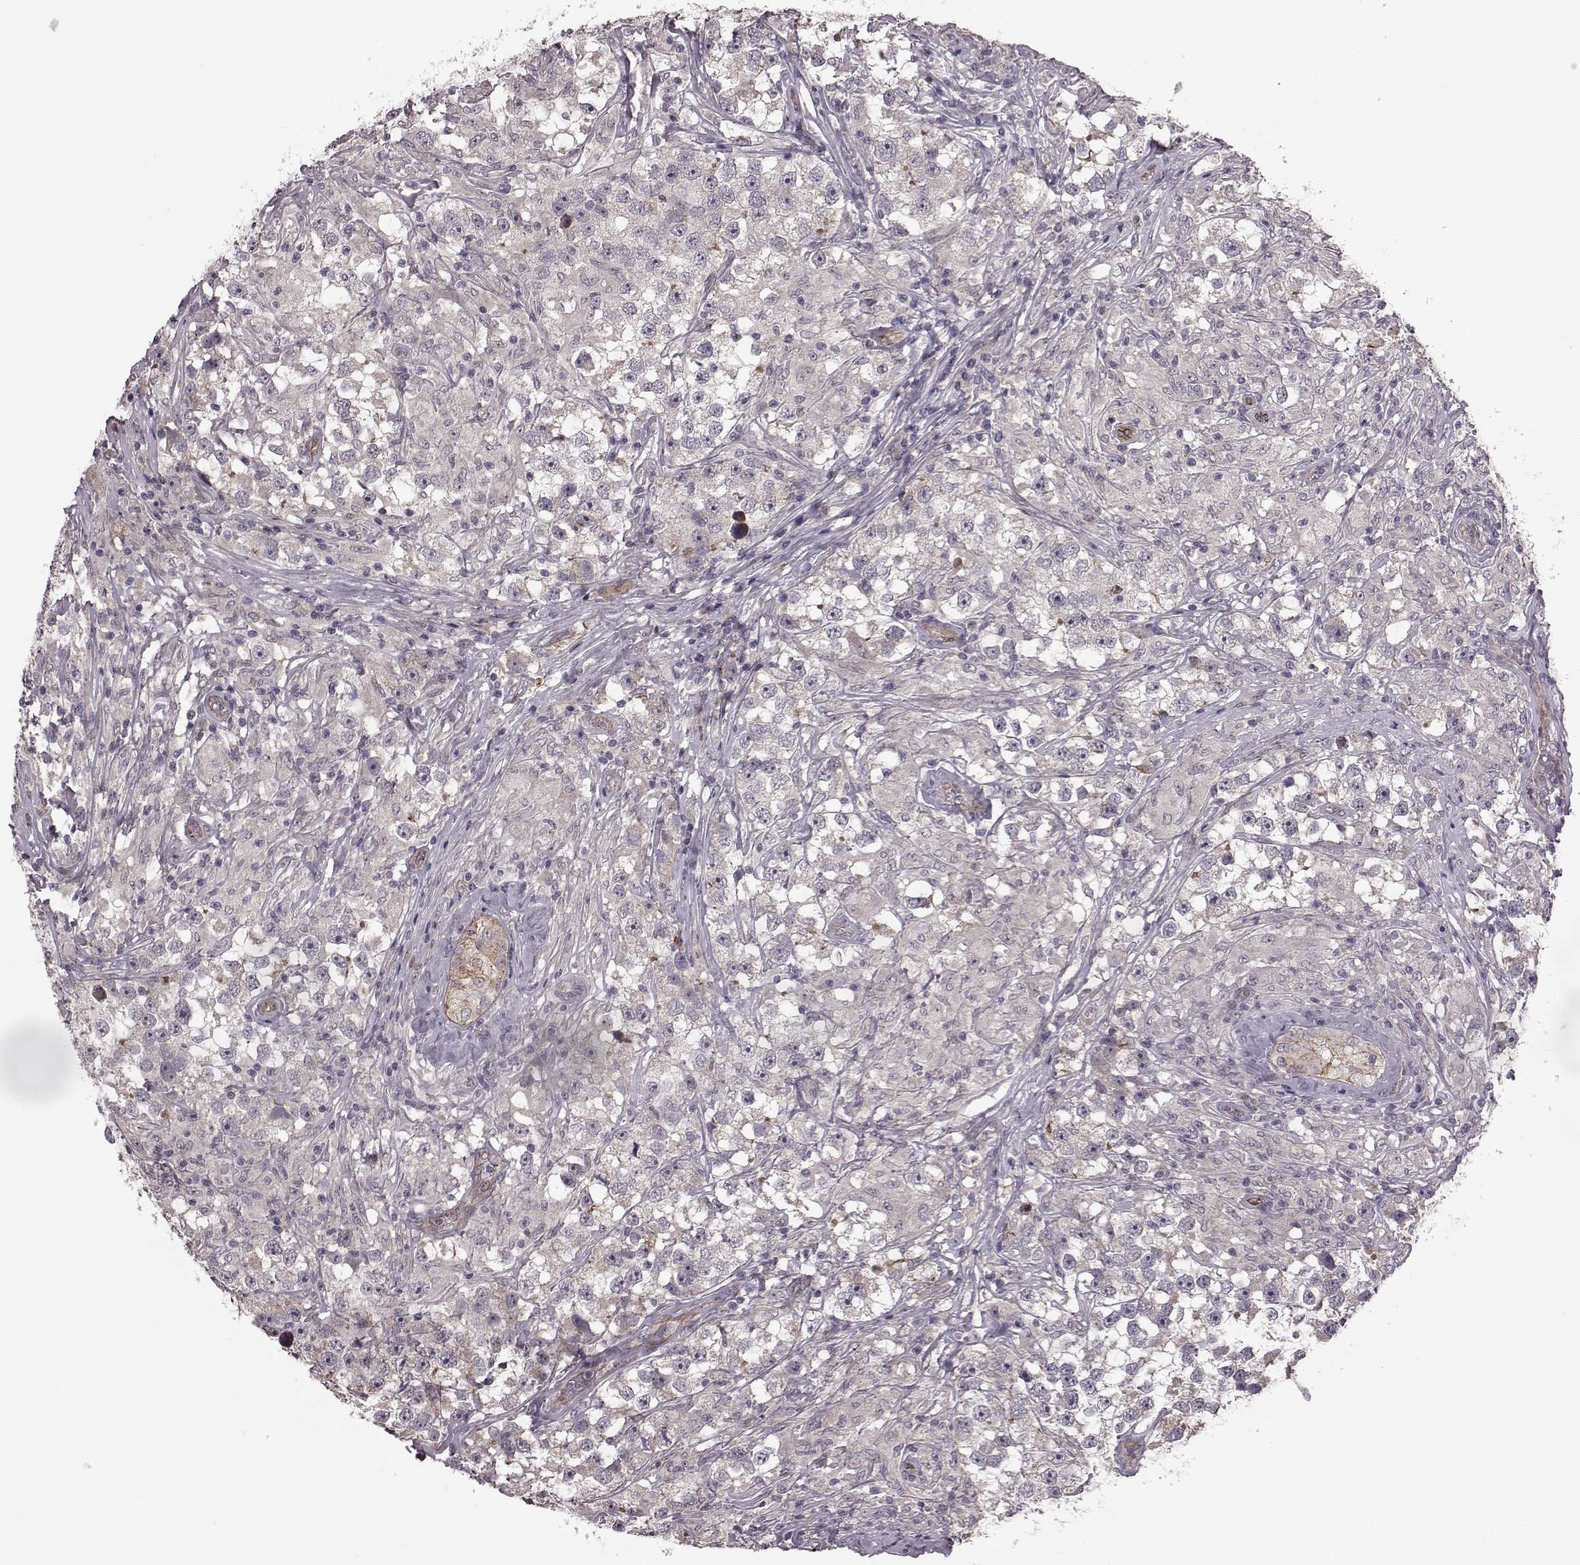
{"staining": {"intensity": "negative", "quantity": "none", "location": "none"}, "tissue": "testis cancer", "cell_type": "Tumor cells", "image_type": "cancer", "snomed": [{"axis": "morphology", "description": "Seminoma, NOS"}, {"axis": "topography", "description": "Testis"}], "caption": "Tumor cells are negative for protein expression in human testis seminoma.", "gene": "SYNPO", "patient": {"sex": "male", "age": 46}}